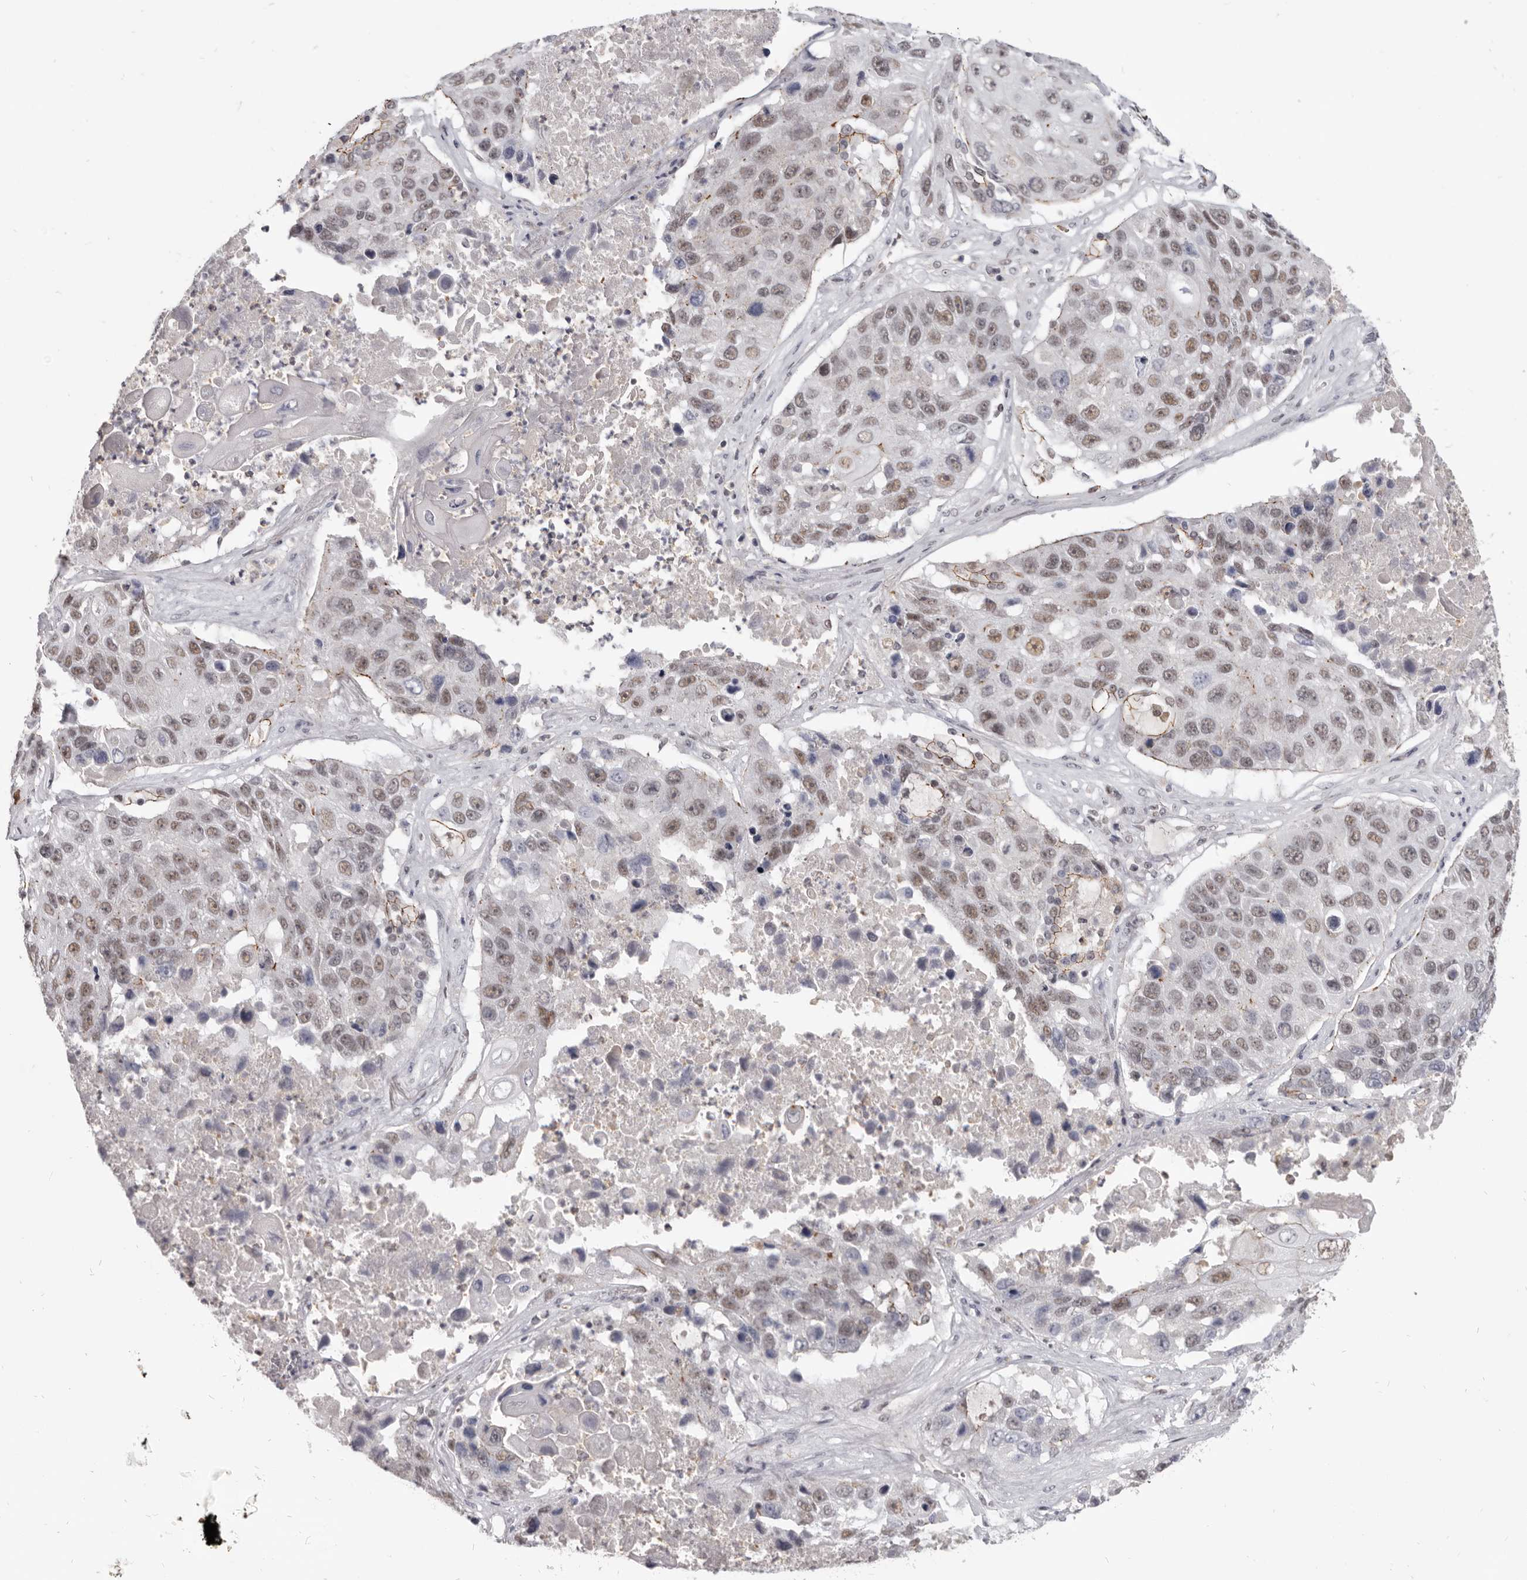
{"staining": {"intensity": "moderate", "quantity": ">75%", "location": "cytoplasmic/membranous,nuclear"}, "tissue": "lung cancer", "cell_type": "Tumor cells", "image_type": "cancer", "snomed": [{"axis": "morphology", "description": "Squamous cell carcinoma, NOS"}, {"axis": "topography", "description": "Lung"}], "caption": "Immunohistochemistry (IHC) (DAB (3,3'-diaminobenzidine)) staining of human lung squamous cell carcinoma displays moderate cytoplasmic/membranous and nuclear protein staining in approximately >75% of tumor cells.", "gene": "CGN", "patient": {"sex": "male", "age": 61}}